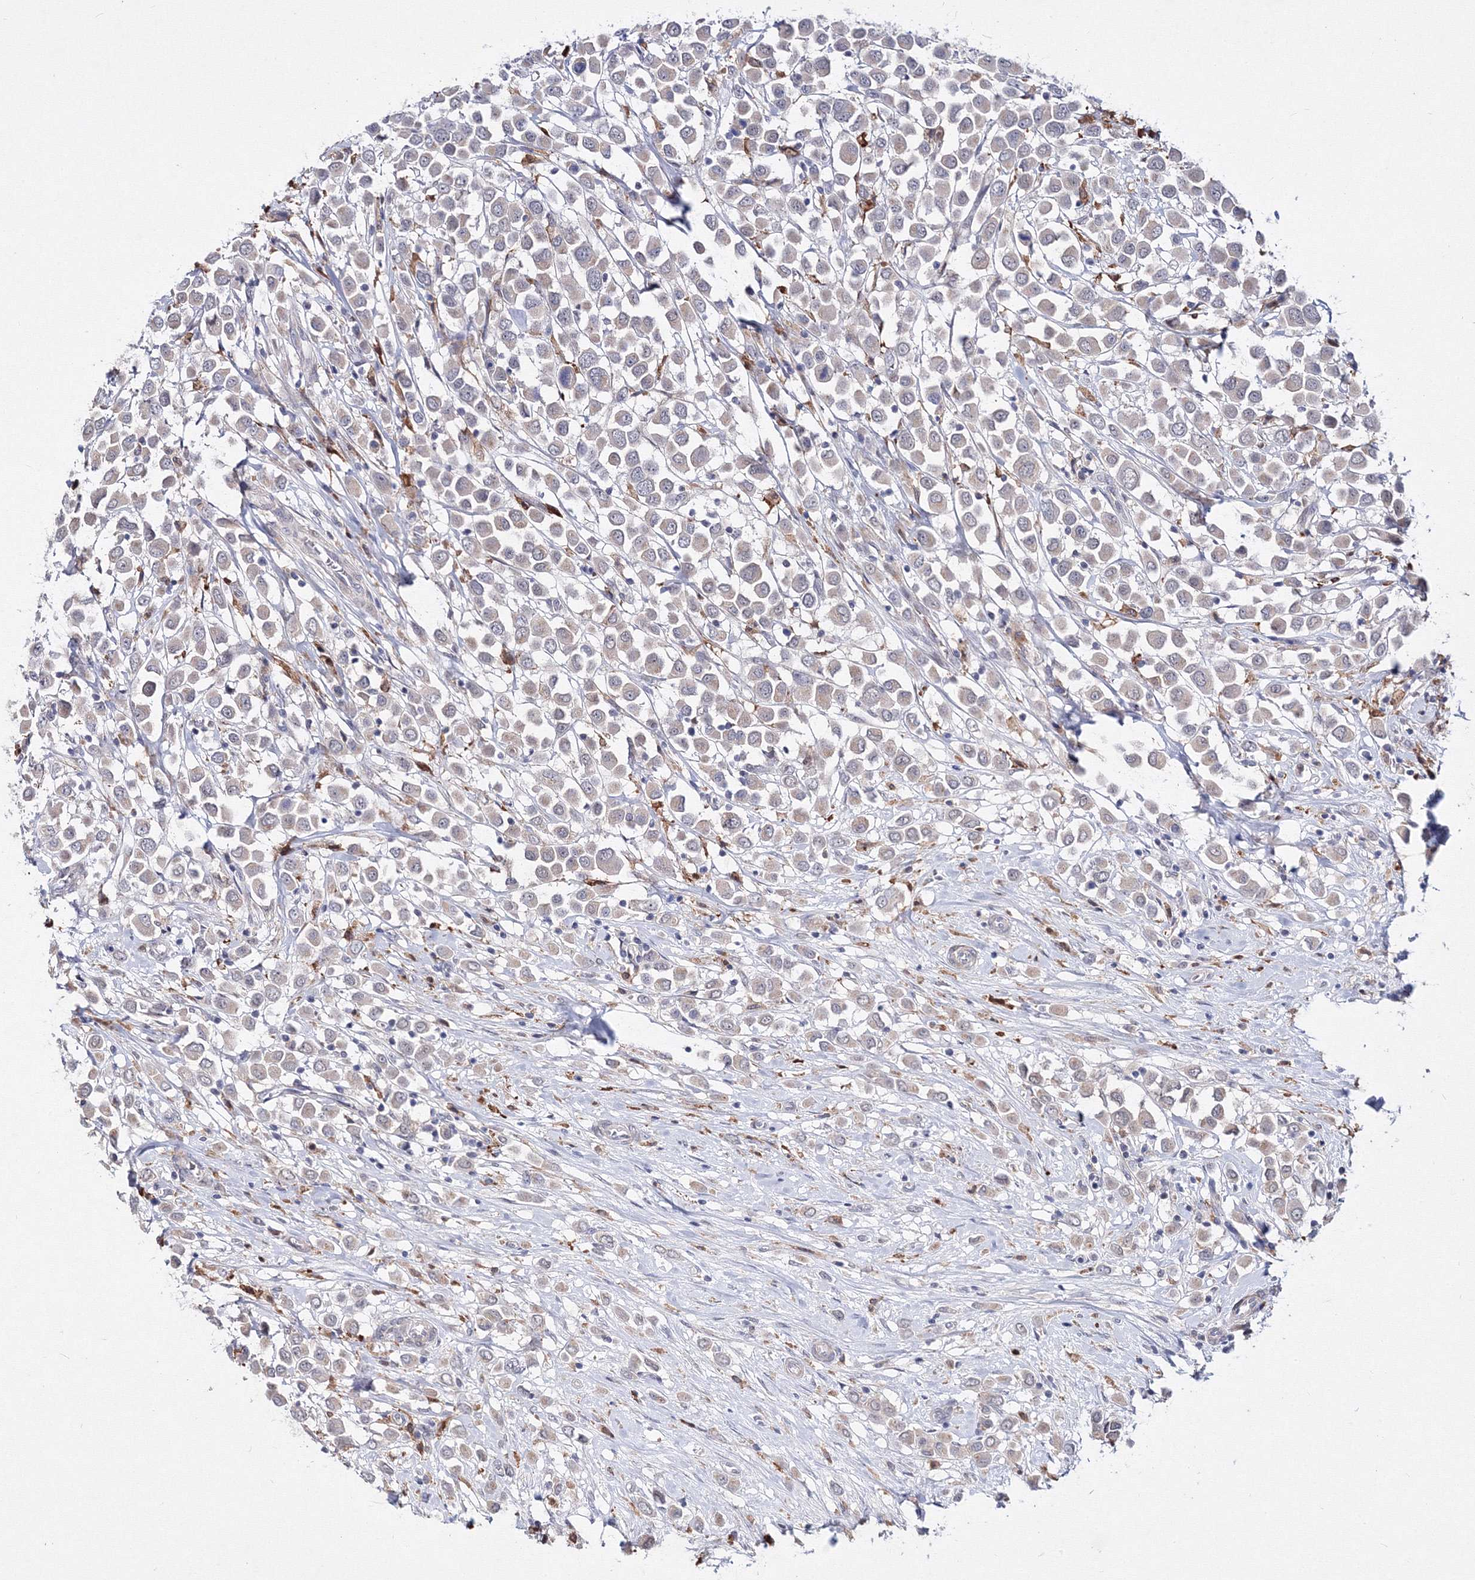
{"staining": {"intensity": "negative", "quantity": "none", "location": "none"}, "tissue": "breast cancer", "cell_type": "Tumor cells", "image_type": "cancer", "snomed": [{"axis": "morphology", "description": "Duct carcinoma"}, {"axis": "topography", "description": "Breast"}], "caption": "This is a photomicrograph of IHC staining of infiltrating ductal carcinoma (breast), which shows no expression in tumor cells.", "gene": "C11orf52", "patient": {"sex": "female", "age": 61}}